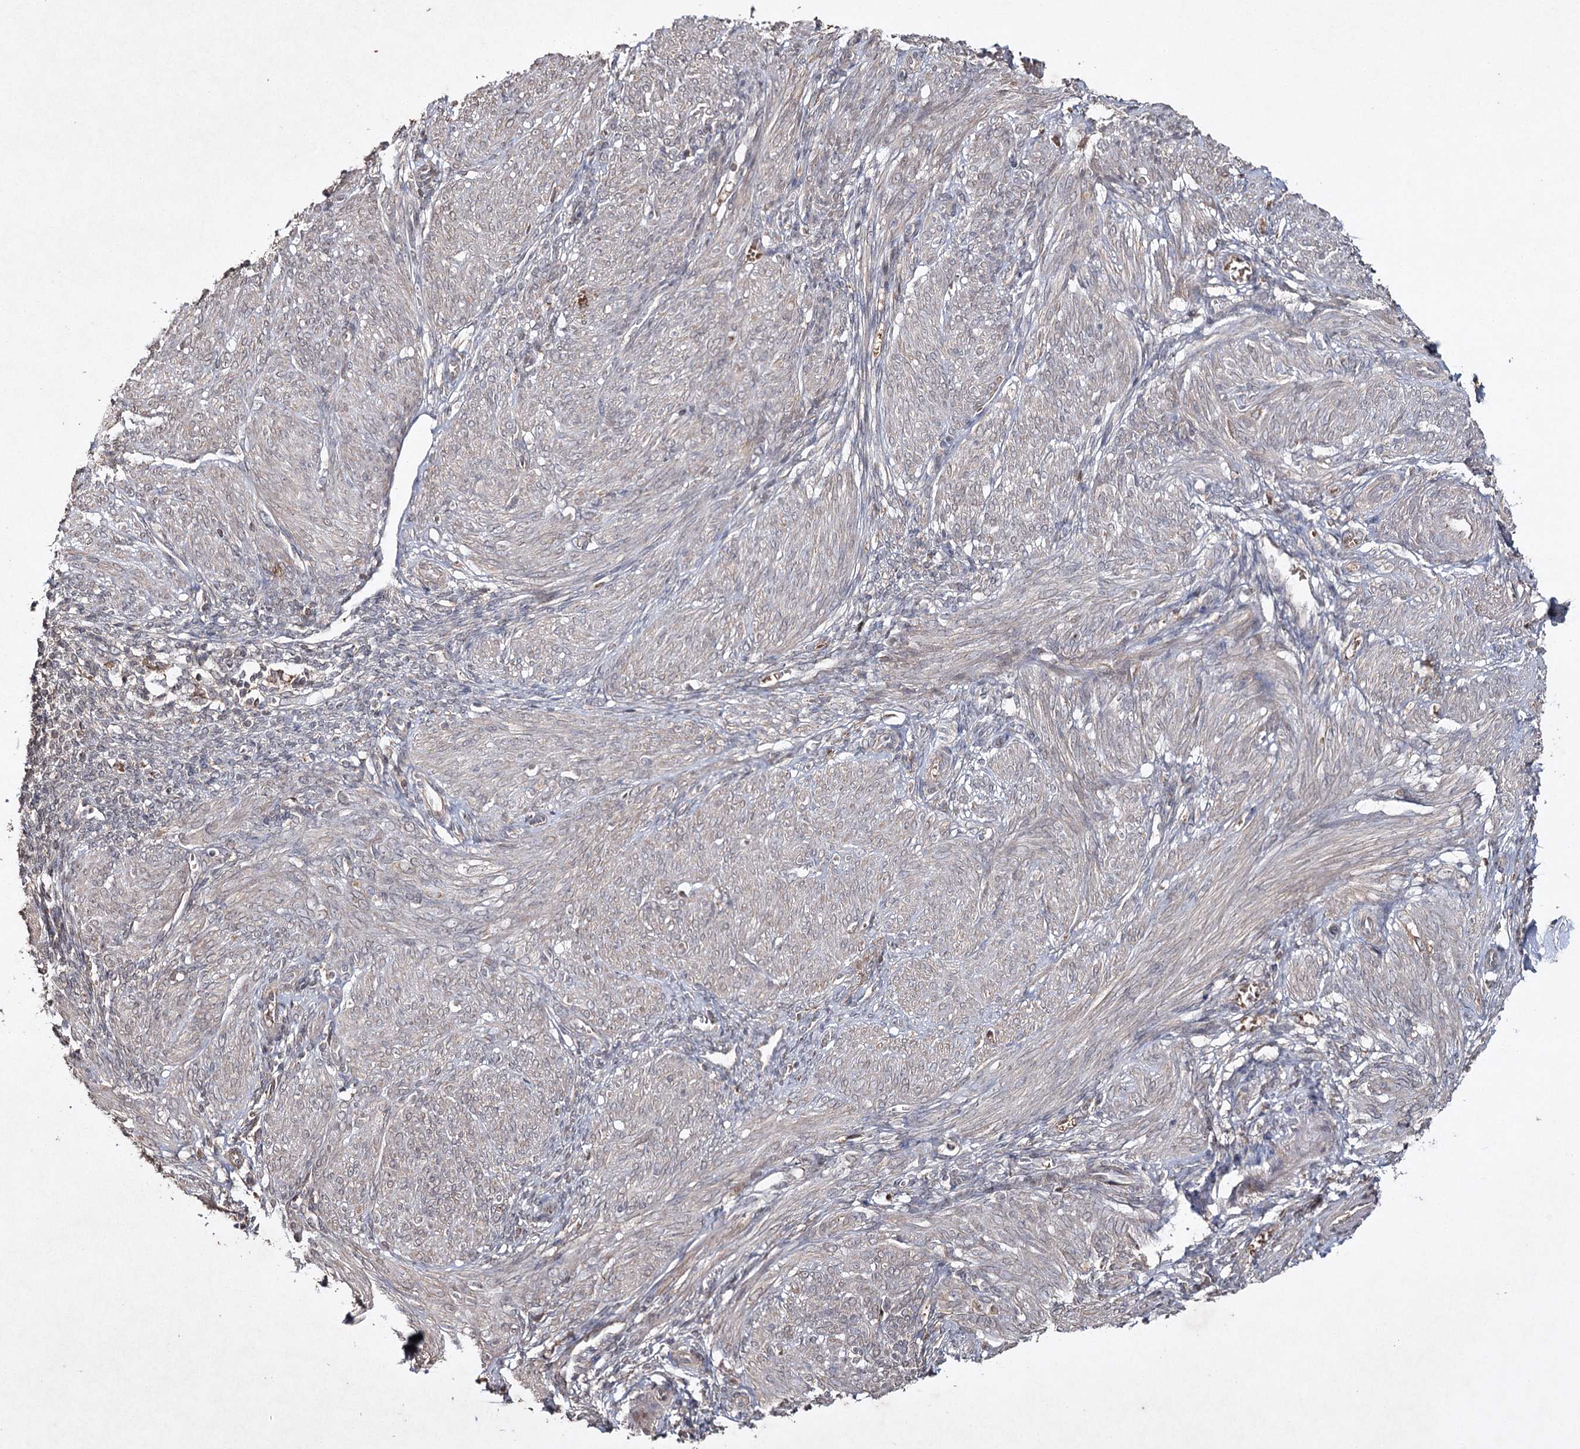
{"staining": {"intensity": "moderate", "quantity": "<25%", "location": "cytoplasmic/membranous"}, "tissue": "smooth muscle", "cell_type": "Smooth muscle cells", "image_type": "normal", "snomed": [{"axis": "morphology", "description": "Normal tissue, NOS"}, {"axis": "topography", "description": "Smooth muscle"}], "caption": "The image displays immunohistochemical staining of benign smooth muscle. There is moderate cytoplasmic/membranous expression is seen in approximately <25% of smooth muscle cells.", "gene": "CYP2B6", "patient": {"sex": "female", "age": 39}}